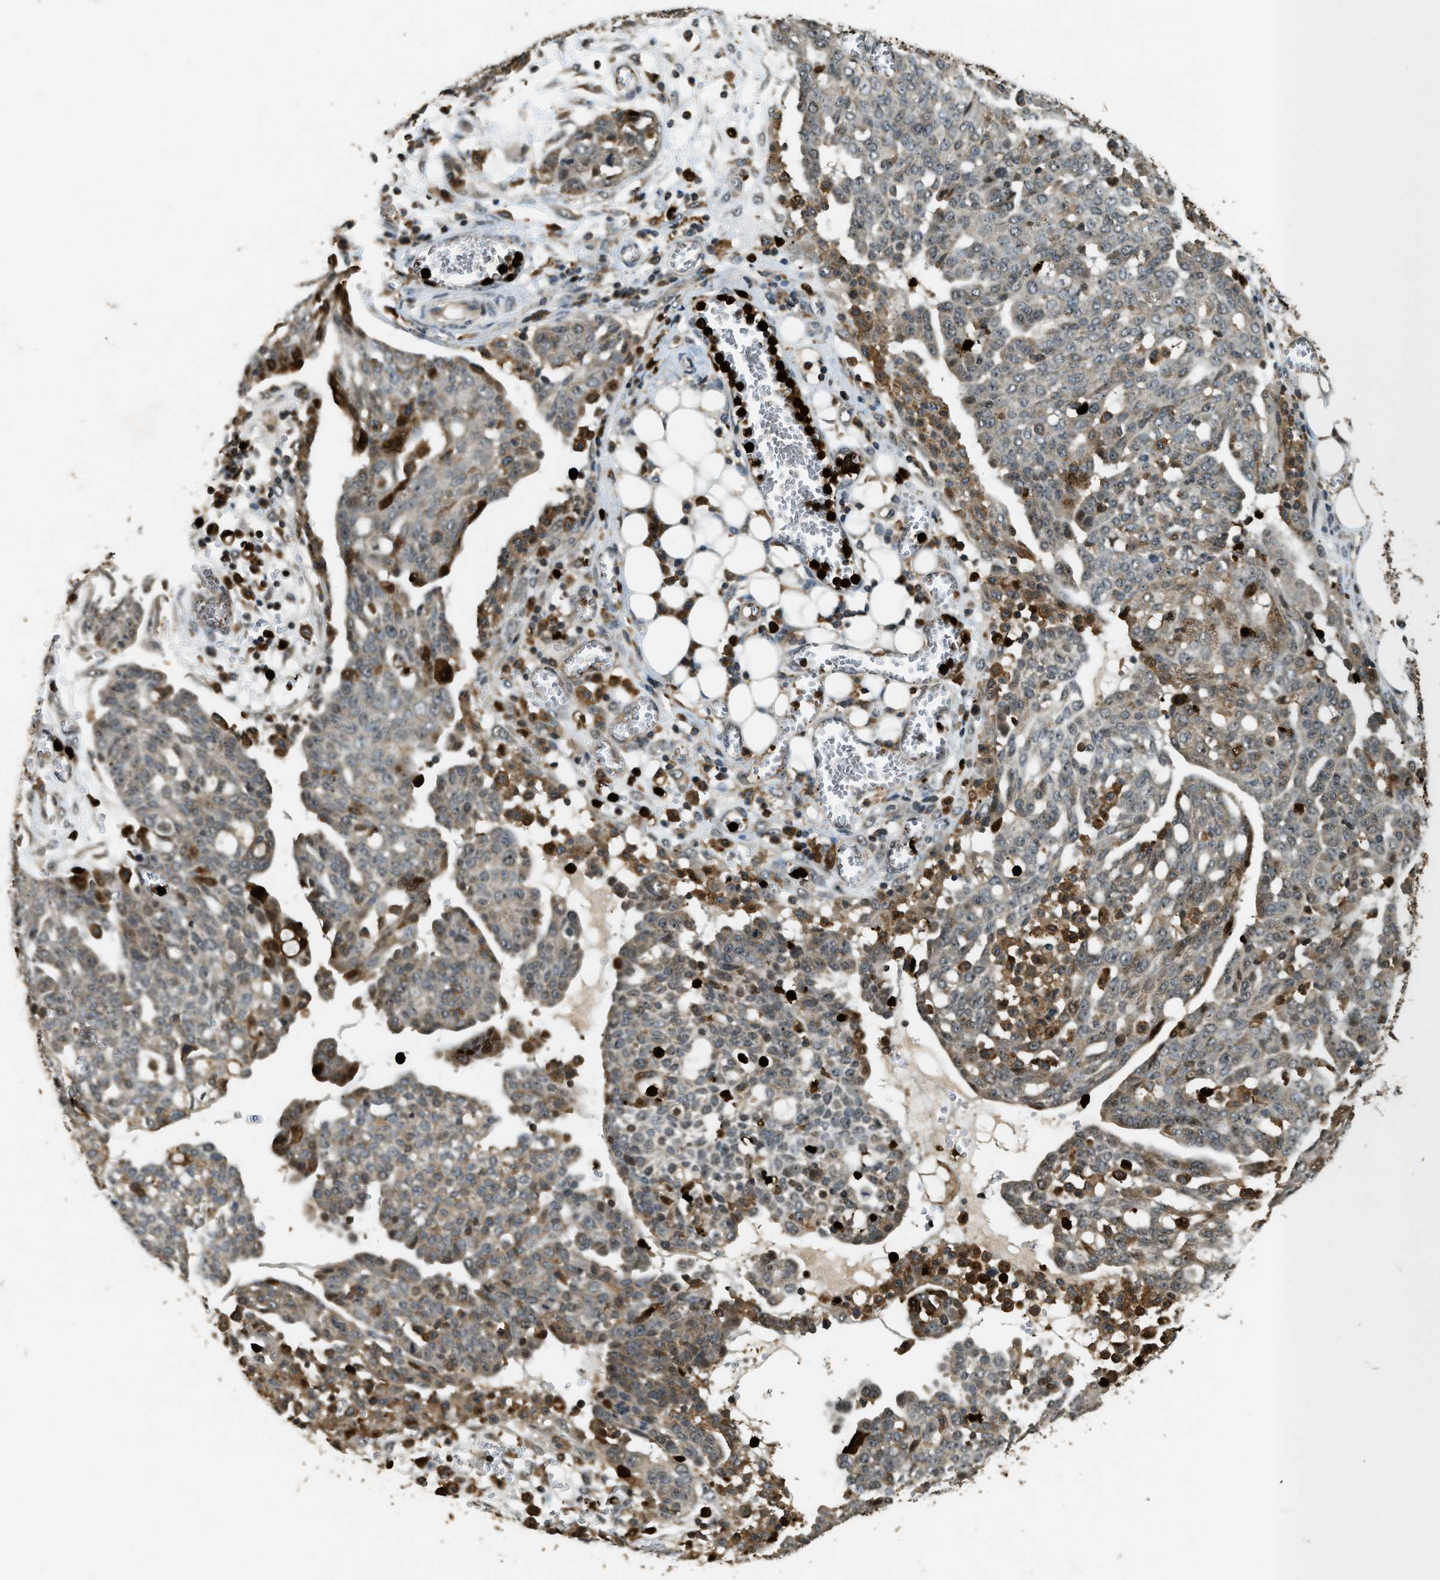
{"staining": {"intensity": "moderate", "quantity": "<25%", "location": "cytoplasmic/membranous"}, "tissue": "ovarian cancer", "cell_type": "Tumor cells", "image_type": "cancer", "snomed": [{"axis": "morphology", "description": "Cystadenocarcinoma, serous, NOS"}, {"axis": "topography", "description": "Soft tissue"}, {"axis": "topography", "description": "Ovary"}], "caption": "Approximately <25% of tumor cells in ovarian cancer (serous cystadenocarcinoma) display moderate cytoplasmic/membranous protein expression as visualized by brown immunohistochemical staining.", "gene": "RNF141", "patient": {"sex": "female", "age": 57}}